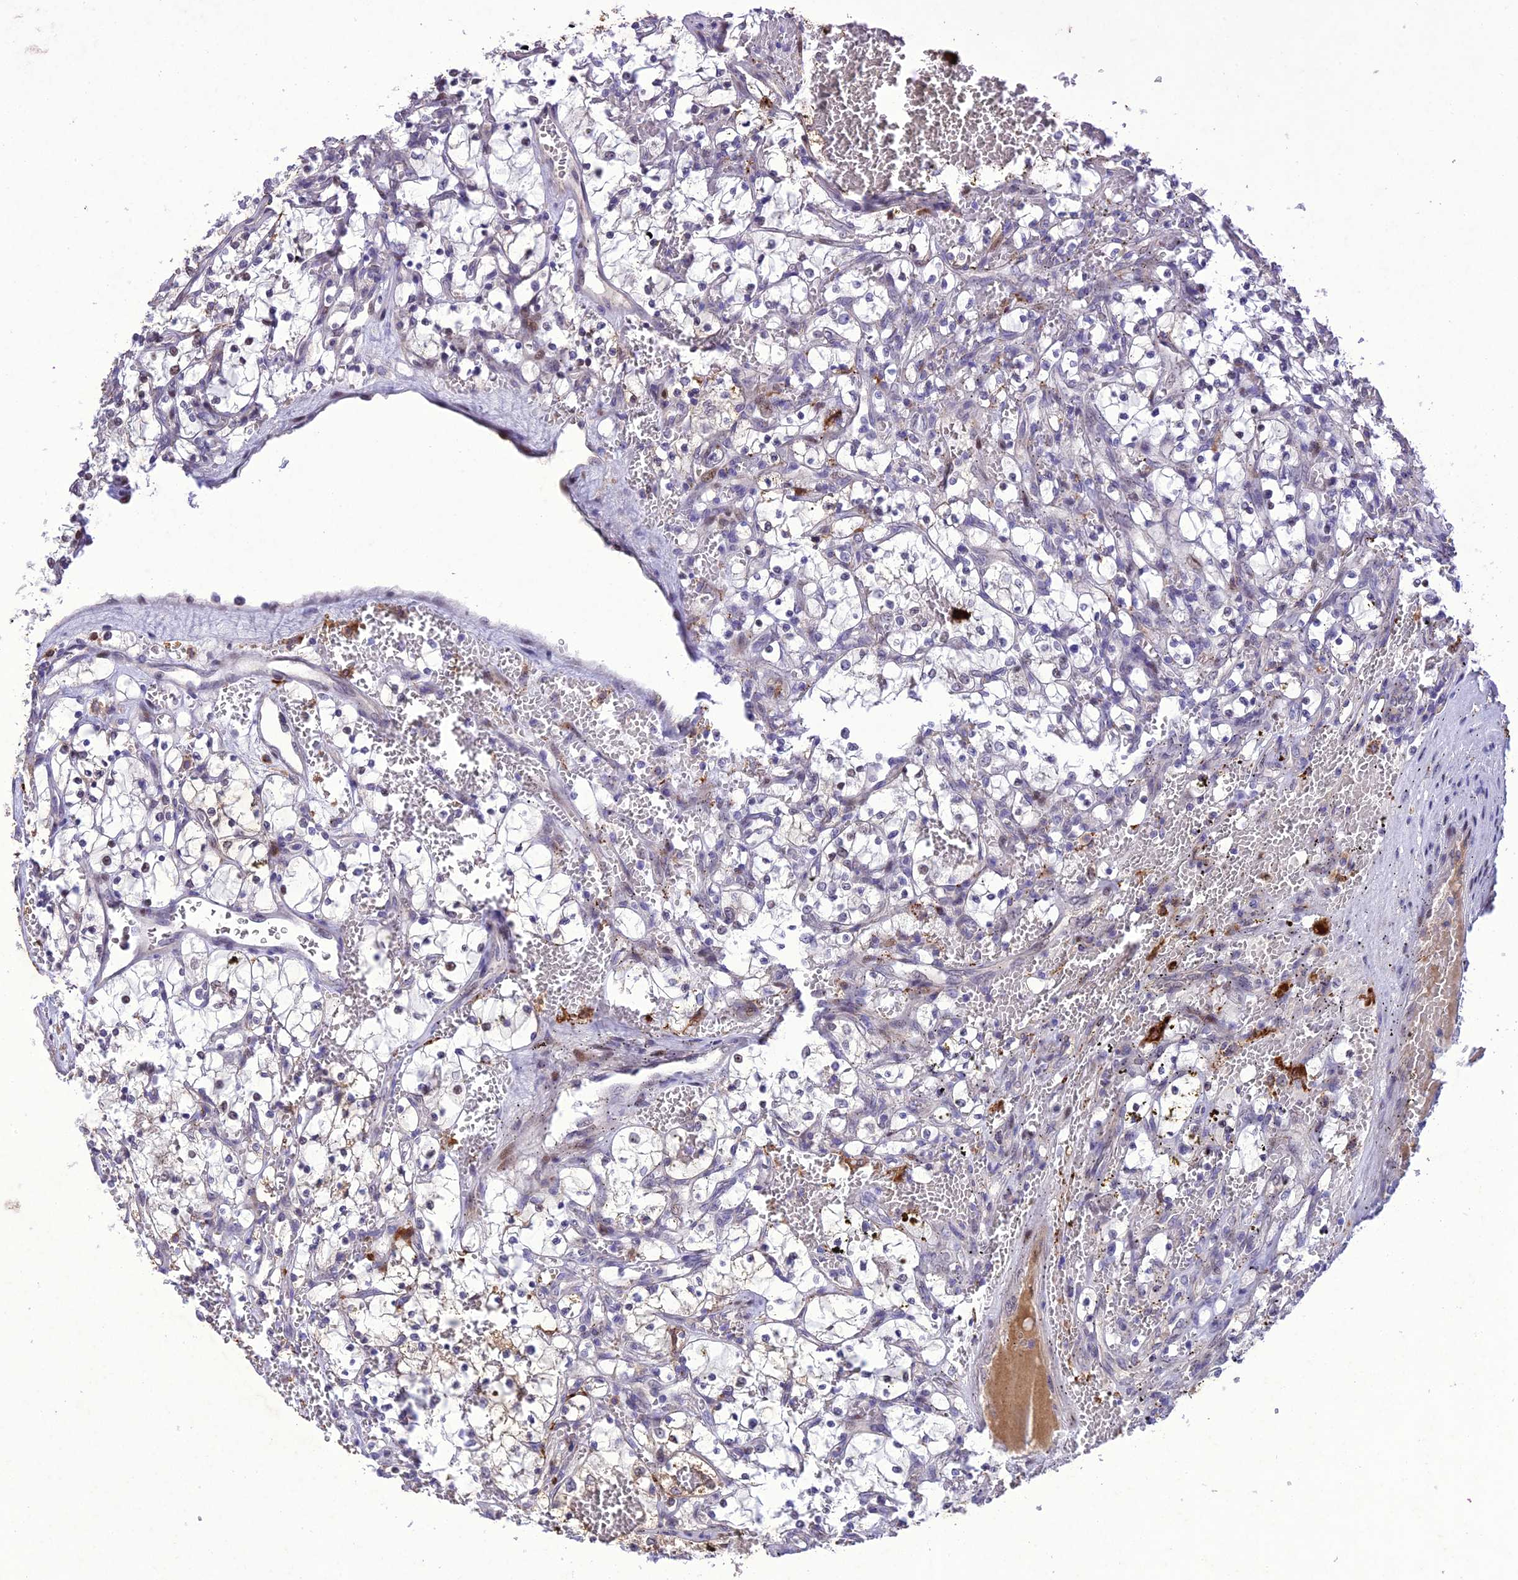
{"staining": {"intensity": "negative", "quantity": "none", "location": "none"}, "tissue": "renal cancer", "cell_type": "Tumor cells", "image_type": "cancer", "snomed": [{"axis": "morphology", "description": "Adenocarcinoma, NOS"}, {"axis": "topography", "description": "Kidney"}], "caption": "High power microscopy image of an immunohistochemistry photomicrograph of adenocarcinoma (renal), revealing no significant expression in tumor cells.", "gene": "ANKRD52", "patient": {"sex": "female", "age": 69}}